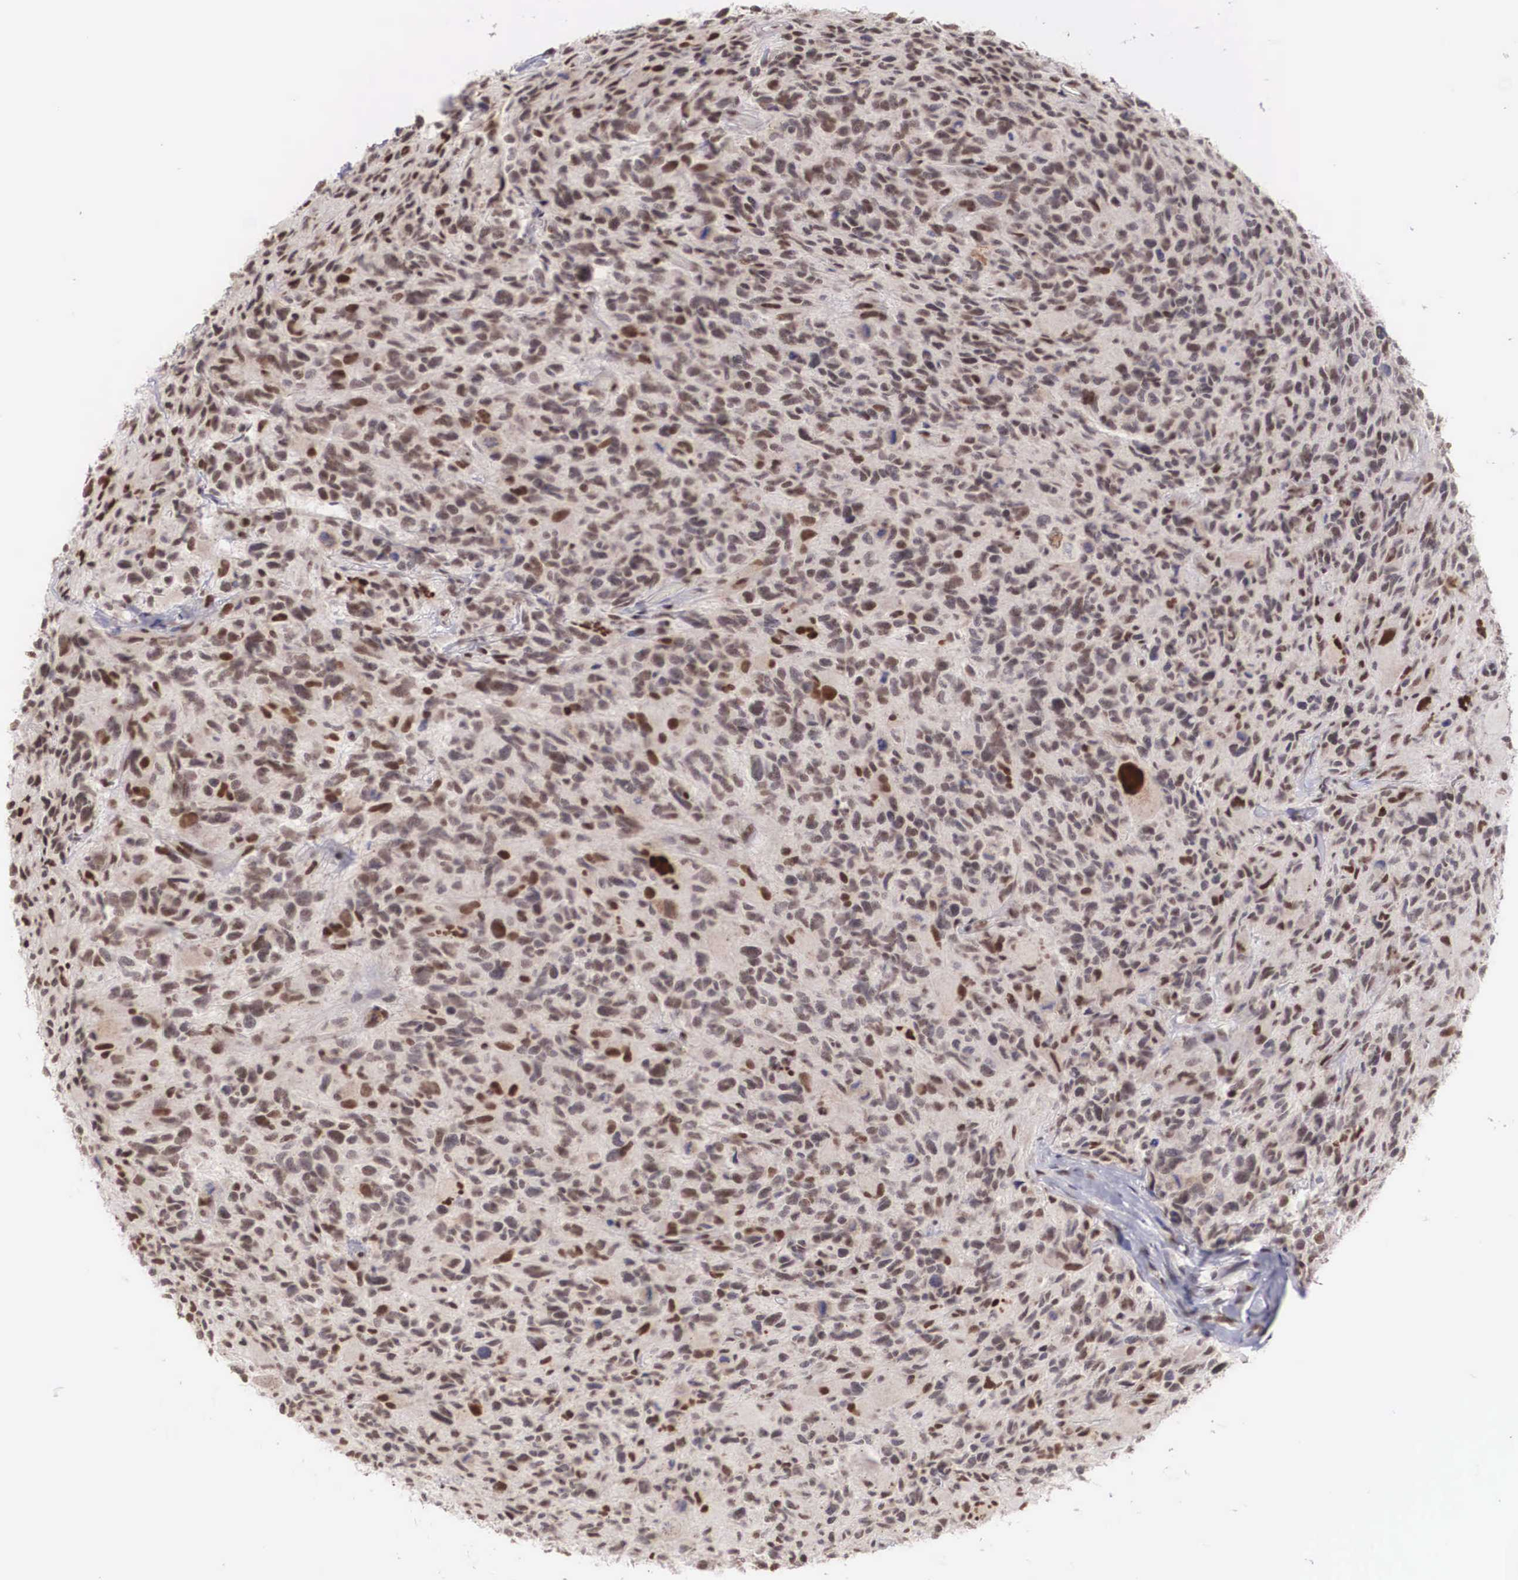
{"staining": {"intensity": "moderate", "quantity": "25%-75%", "location": "nuclear"}, "tissue": "glioma", "cell_type": "Tumor cells", "image_type": "cancer", "snomed": [{"axis": "morphology", "description": "Glioma, malignant, High grade"}, {"axis": "topography", "description": "Brain"}], "caption": "A micrograph of human malignant glioma (high-grade) stained for a protein displays moderate nuclear brown staining in tumor cells.", "gene": "HTATSF1", "patient": {"sex": "male", "age": 69}}